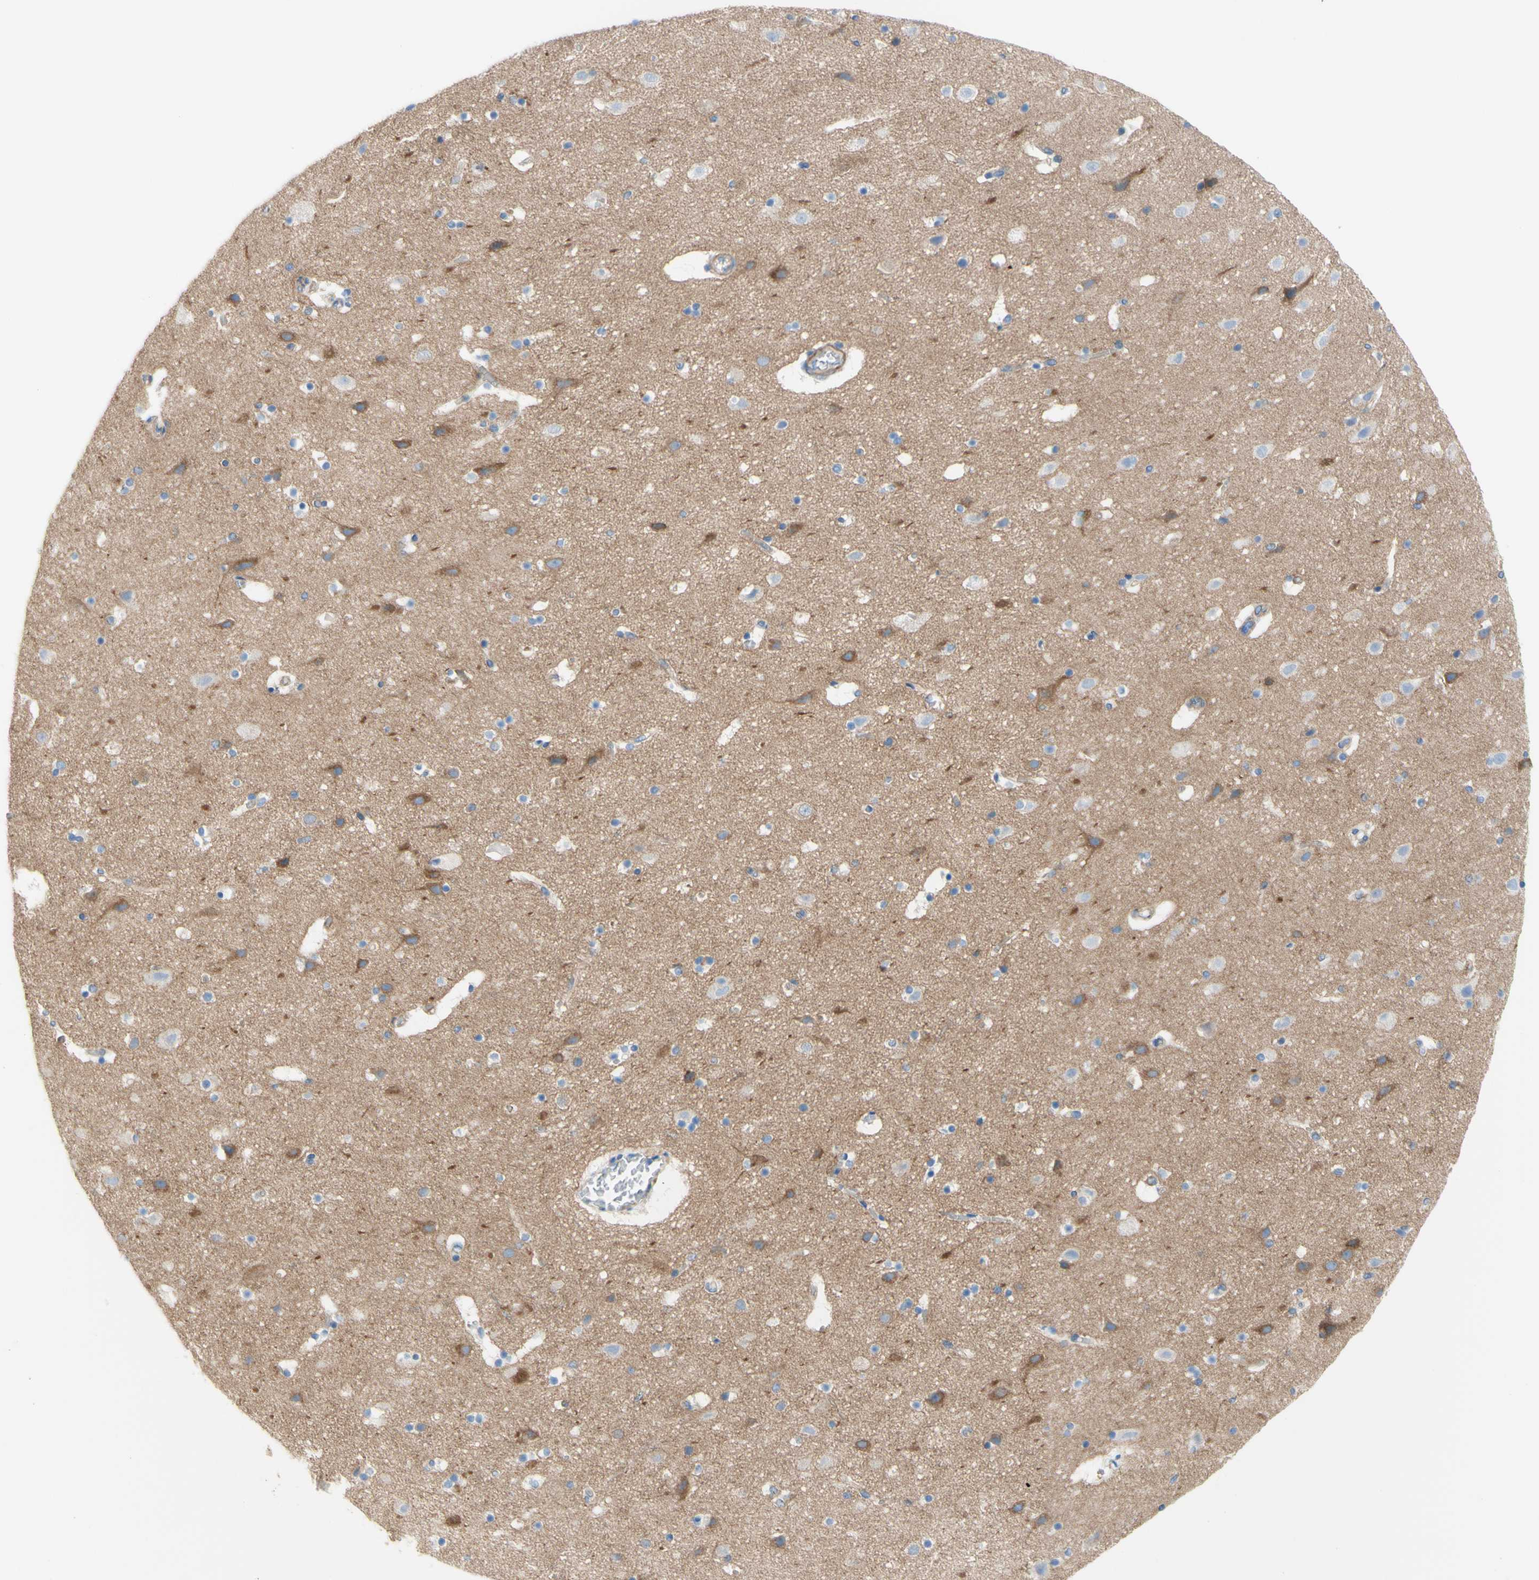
{"staining": {"intensity": "negative", "quantity": "none", "location": "none"}, "tissue": "cerebral cortex", "cell_type": "Endothelial cells", "image_type": "normal", "snomed": [{"axis": "morphology", "description": "Normal tissue, NOS"}, {"axis": "topography", "description": "Cerebral cortex"}], "caption": "Histopathology image shows no protein positivity in endothelial cells of unremarkable cerebral cortex. (Brightfield microscopy of DAB IHC at high magnification).", "gene": "RETREG2", "patient": {"sex": "male", "age": 45}}